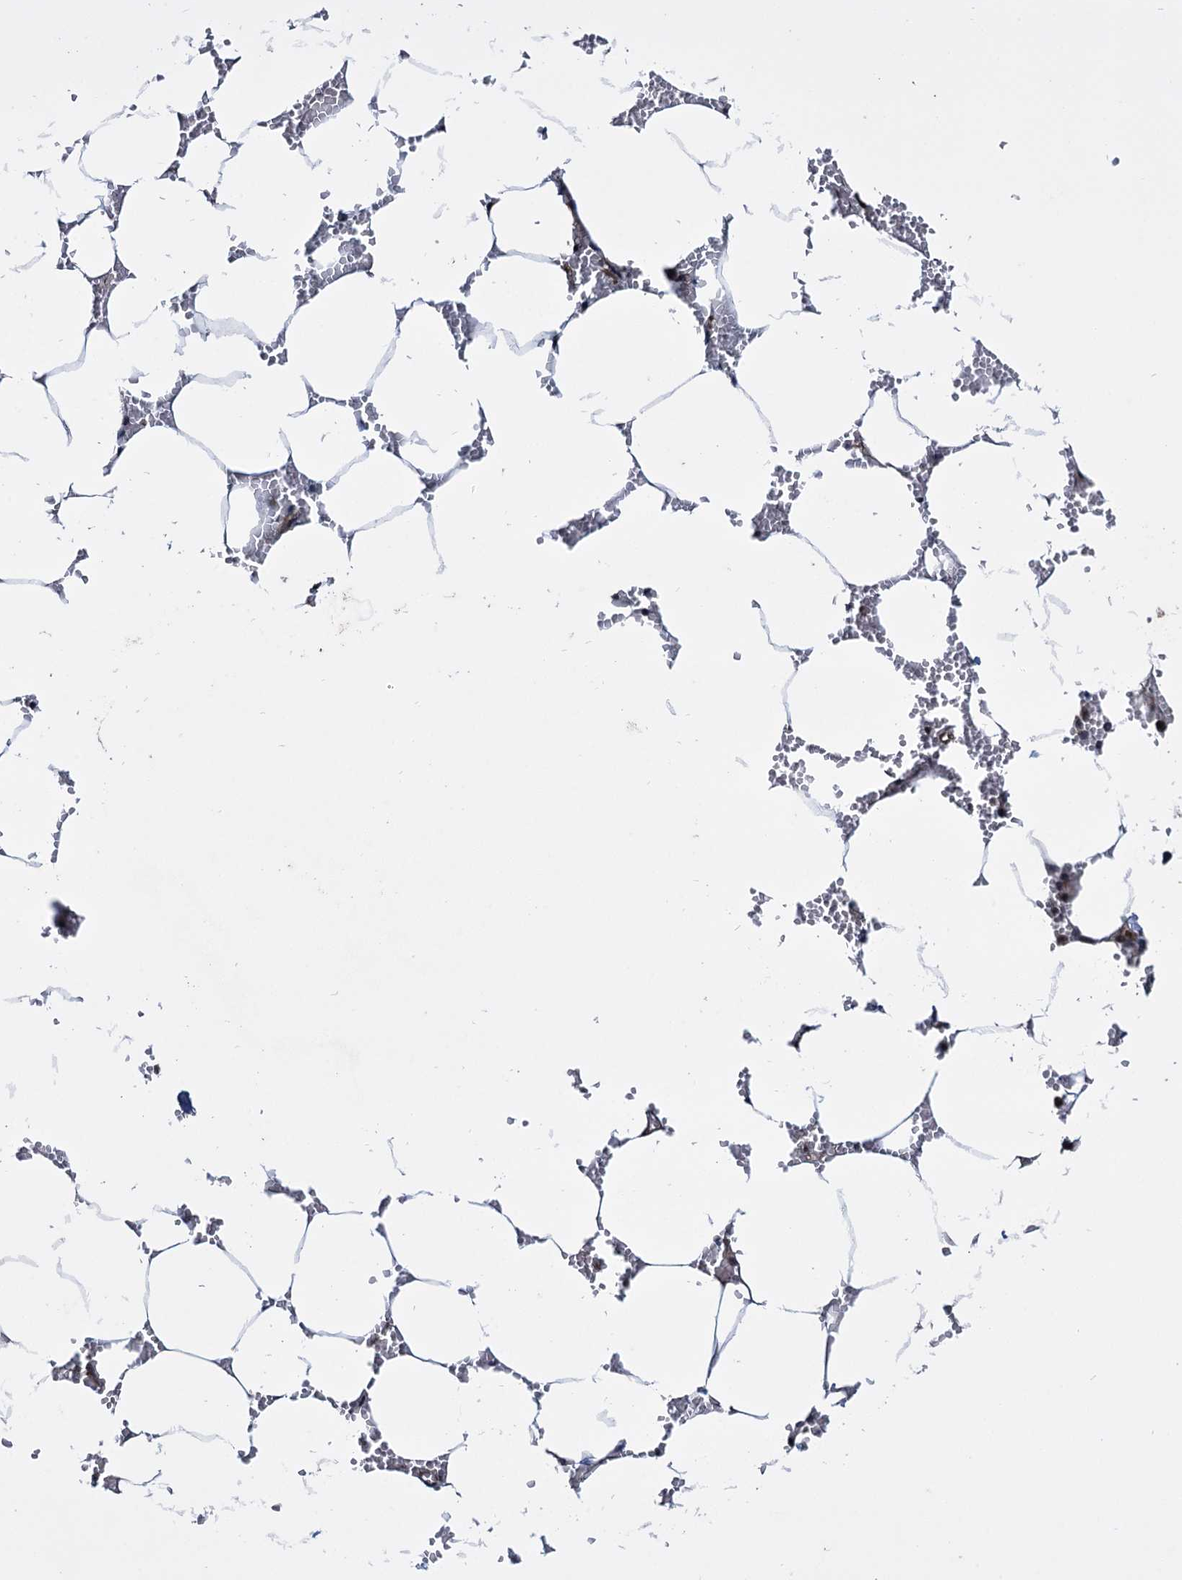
{"staining": {"intensity": "moderate", "quantity": "<25%", "location": "cytoplasmic/membranous"}, "tissue": "bone marrow", "cell_type": "Hematopoietic cells", "image_type": "normal", "snomed": [{"axis": "morphology", "description": "Normal tissue, NOS"}, {"axis": "topography", "description": "Bone marrow"}], "caption": "This is a photomicrograph of immunohistochemistry staining of unremarkable bone marrow, which shows moderate expression in the cytoplasmic/membranous of hematopoietic cells.", "gene": "ARHGAP42", "patient": {"sex": "male", "age": 70}}